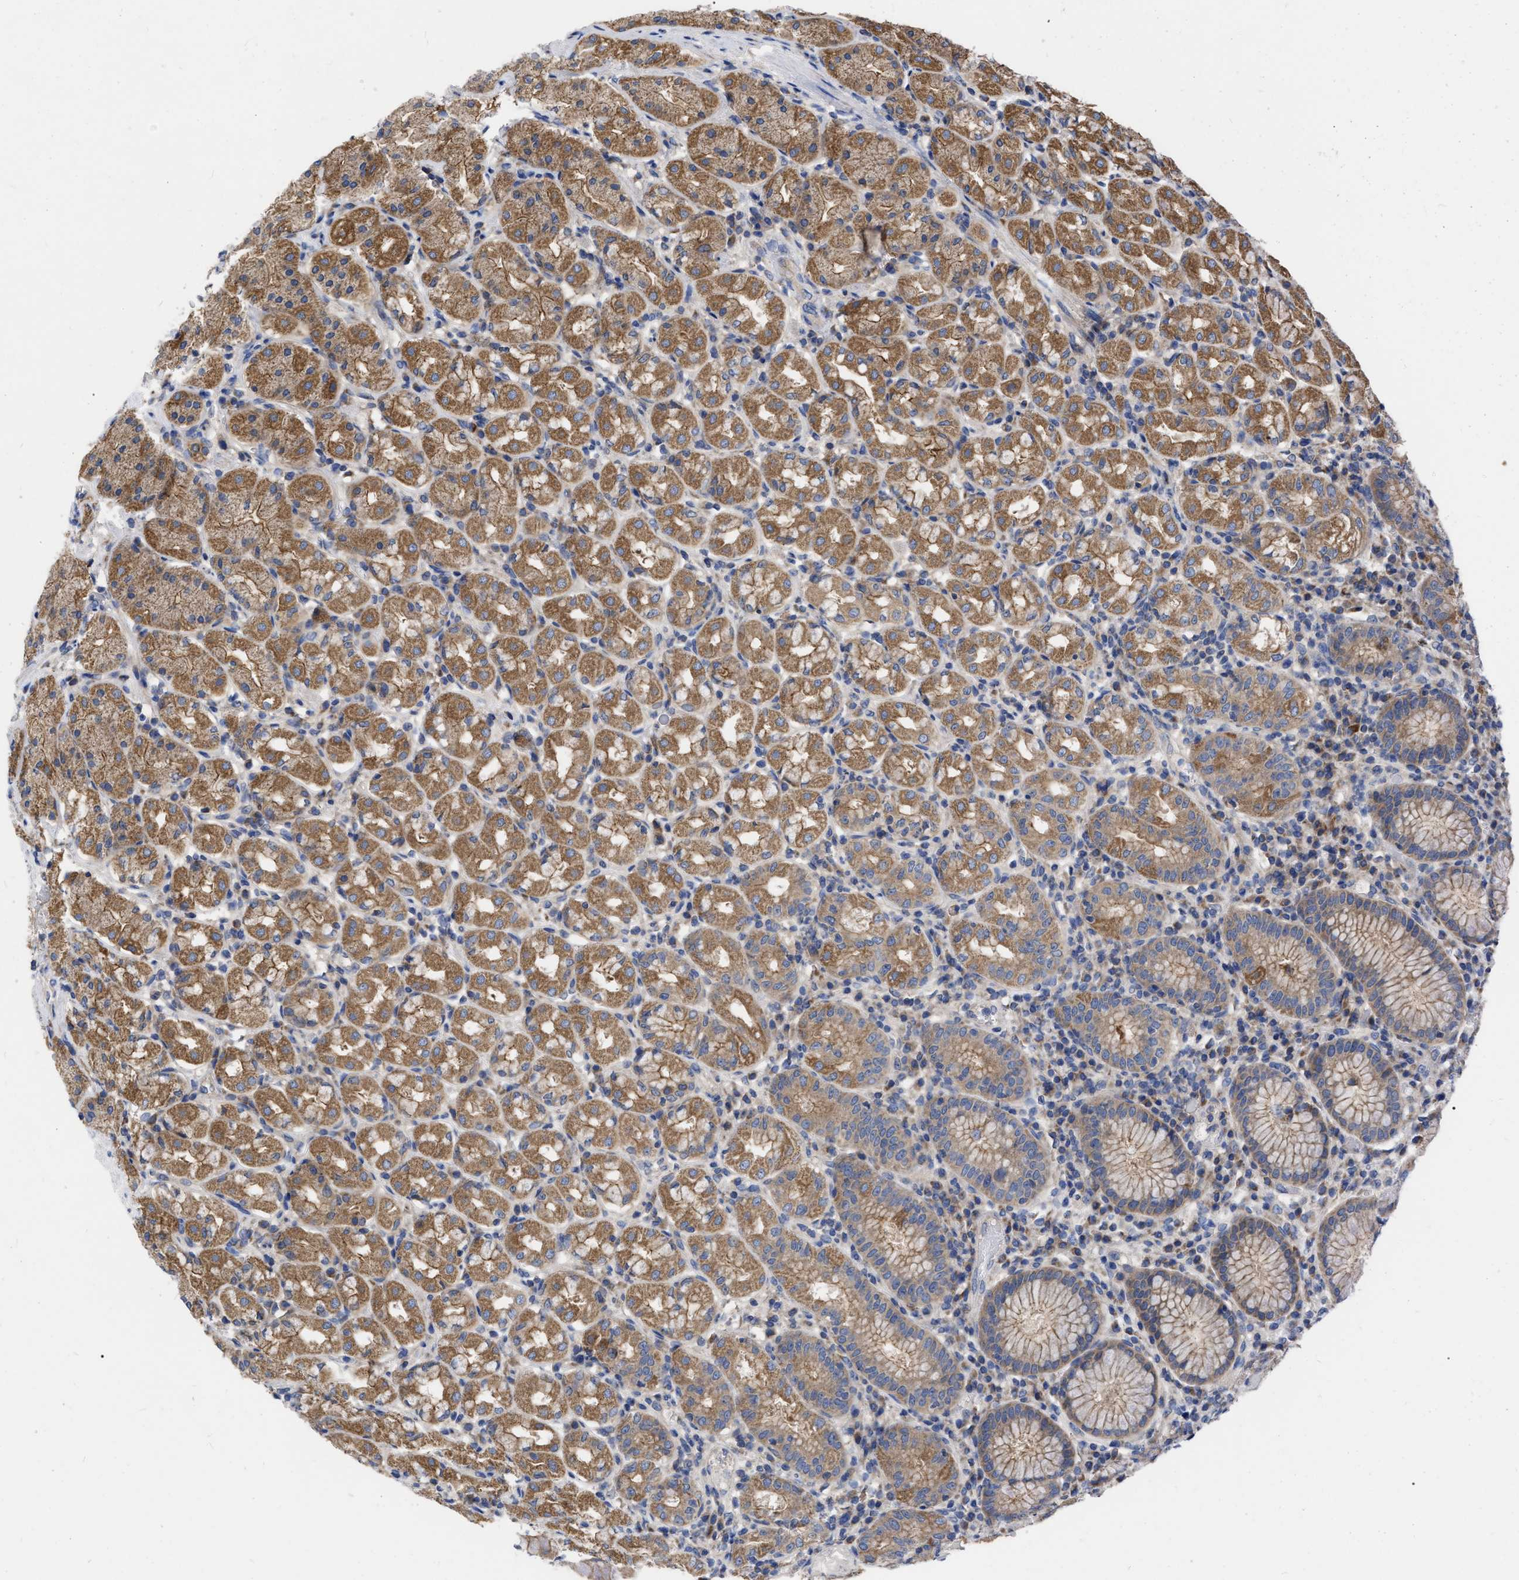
{"staining": {"intensity": "moderate", "quantity": ">75%", "location": "cytoplasmic/membranous"}, "tissue": "stomach", "cell_type": "Glandular cells", "image_type": "normal", "snomed": [{"axis": "morphology", "description": "Normal tissue, NOS"}, {"axis": "topography", "description": "Stomach"}, {"axis": "topography", "description": "Stomach, lower"}], "caption": "DAB immunohistochemical staining of normal human stomach reveals moderate cytoplasmic/membranous protein positivity in approximately >75% of glandular cells.", "gene": "CDKN2C", "patient": {"sex": "female", "age": 56}}